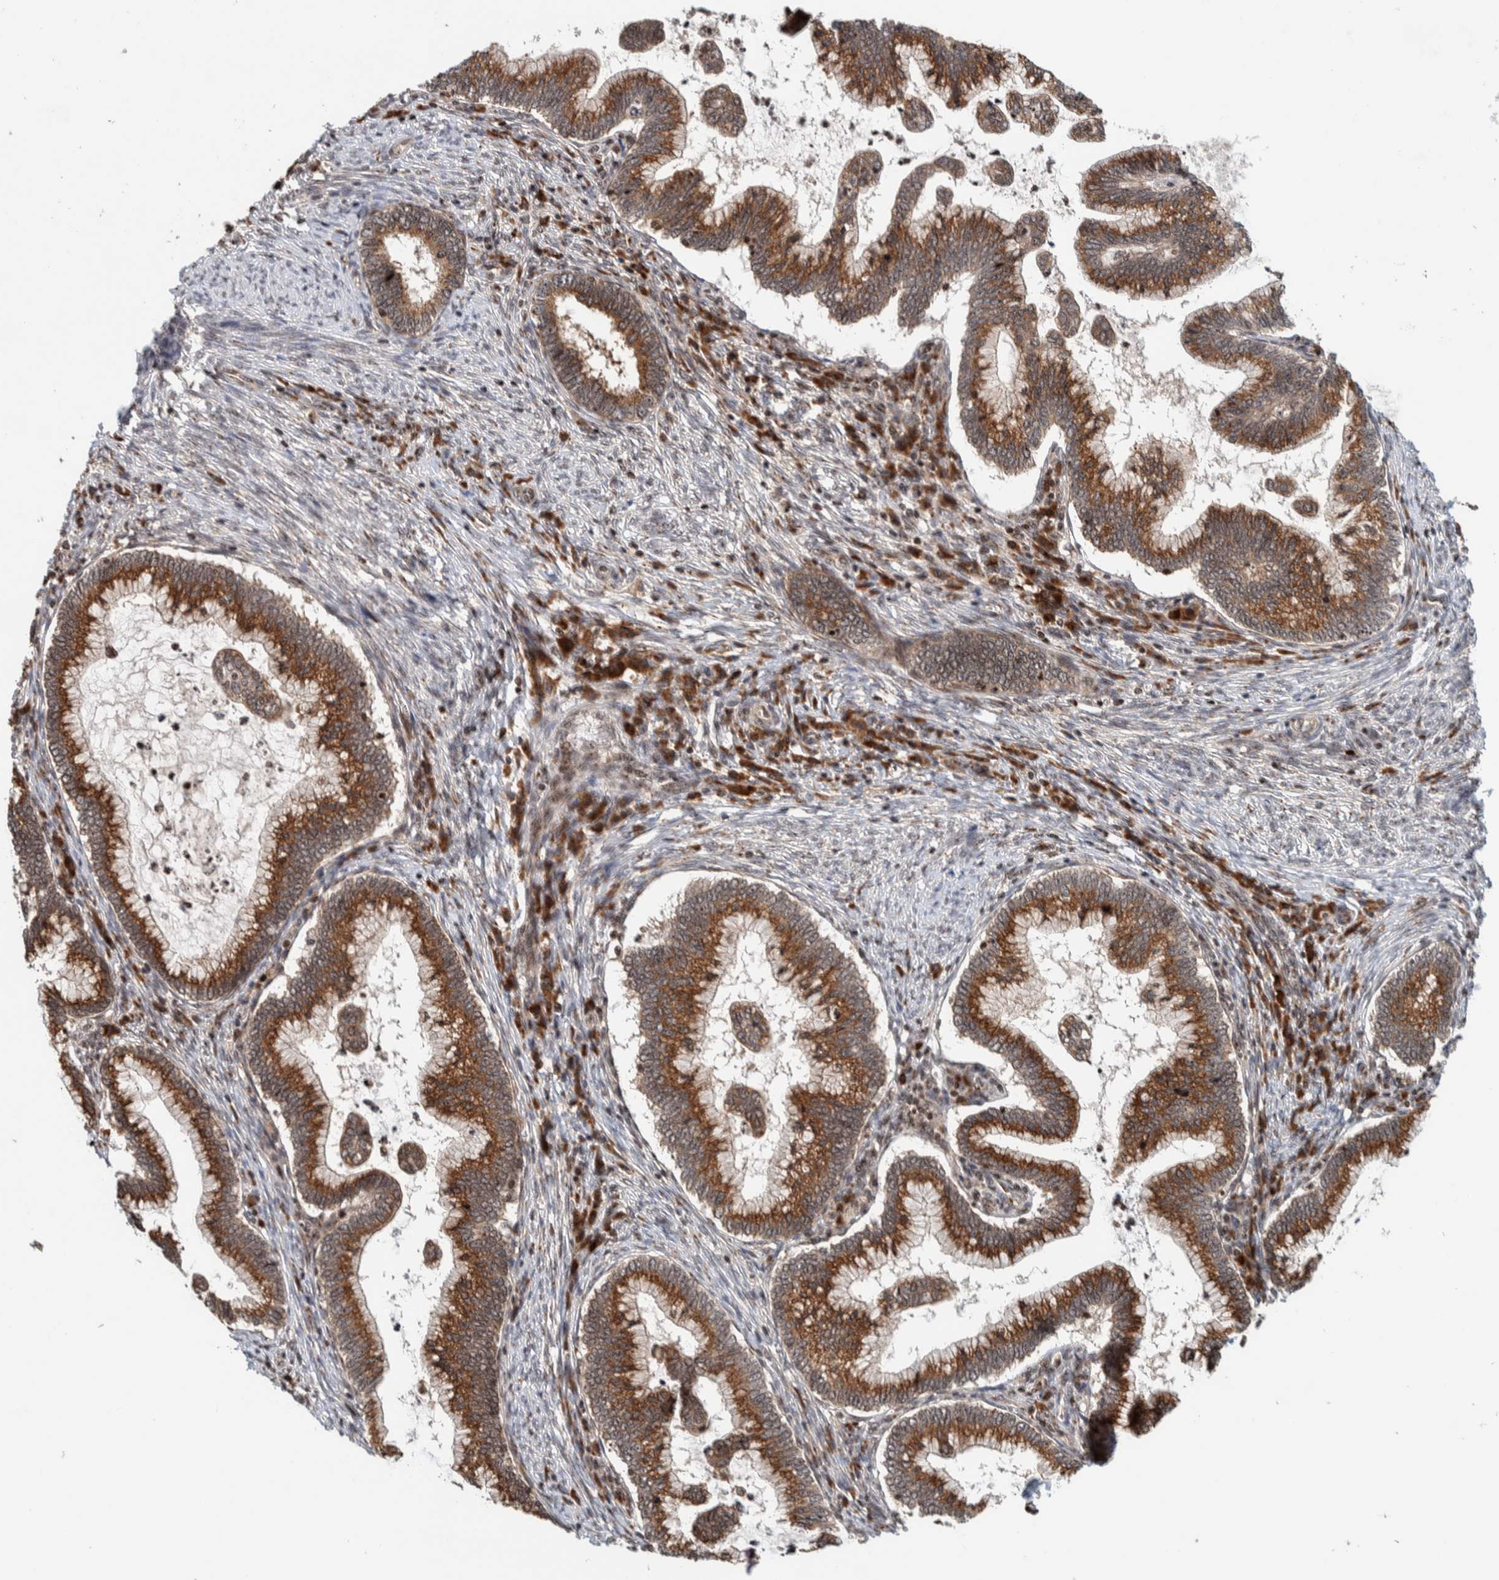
{"staining": {"intensity": "moderate", "quantity": ">75%", "location": "cytoplasmic/membranous,nuclear"}, "tissue": "cervical cancer", "cell_type": "Tumor cells", "image_type": "cancer", "snomed": [{"axis": "morphology", "description": "Adenocarcinoma, NOS"}, {"axis": "topography", "description": "Cervix"}], "caption": "An IHC micrograph of tumor tissue is shown. Protein staining in brown highlights moderate cytoplasmic/membranous and nuclear positivity in adenocarcinoma (cervical) within tumor cells.", "gene": "CCDC182", "patient": {"sex": "female", "age": 36}}